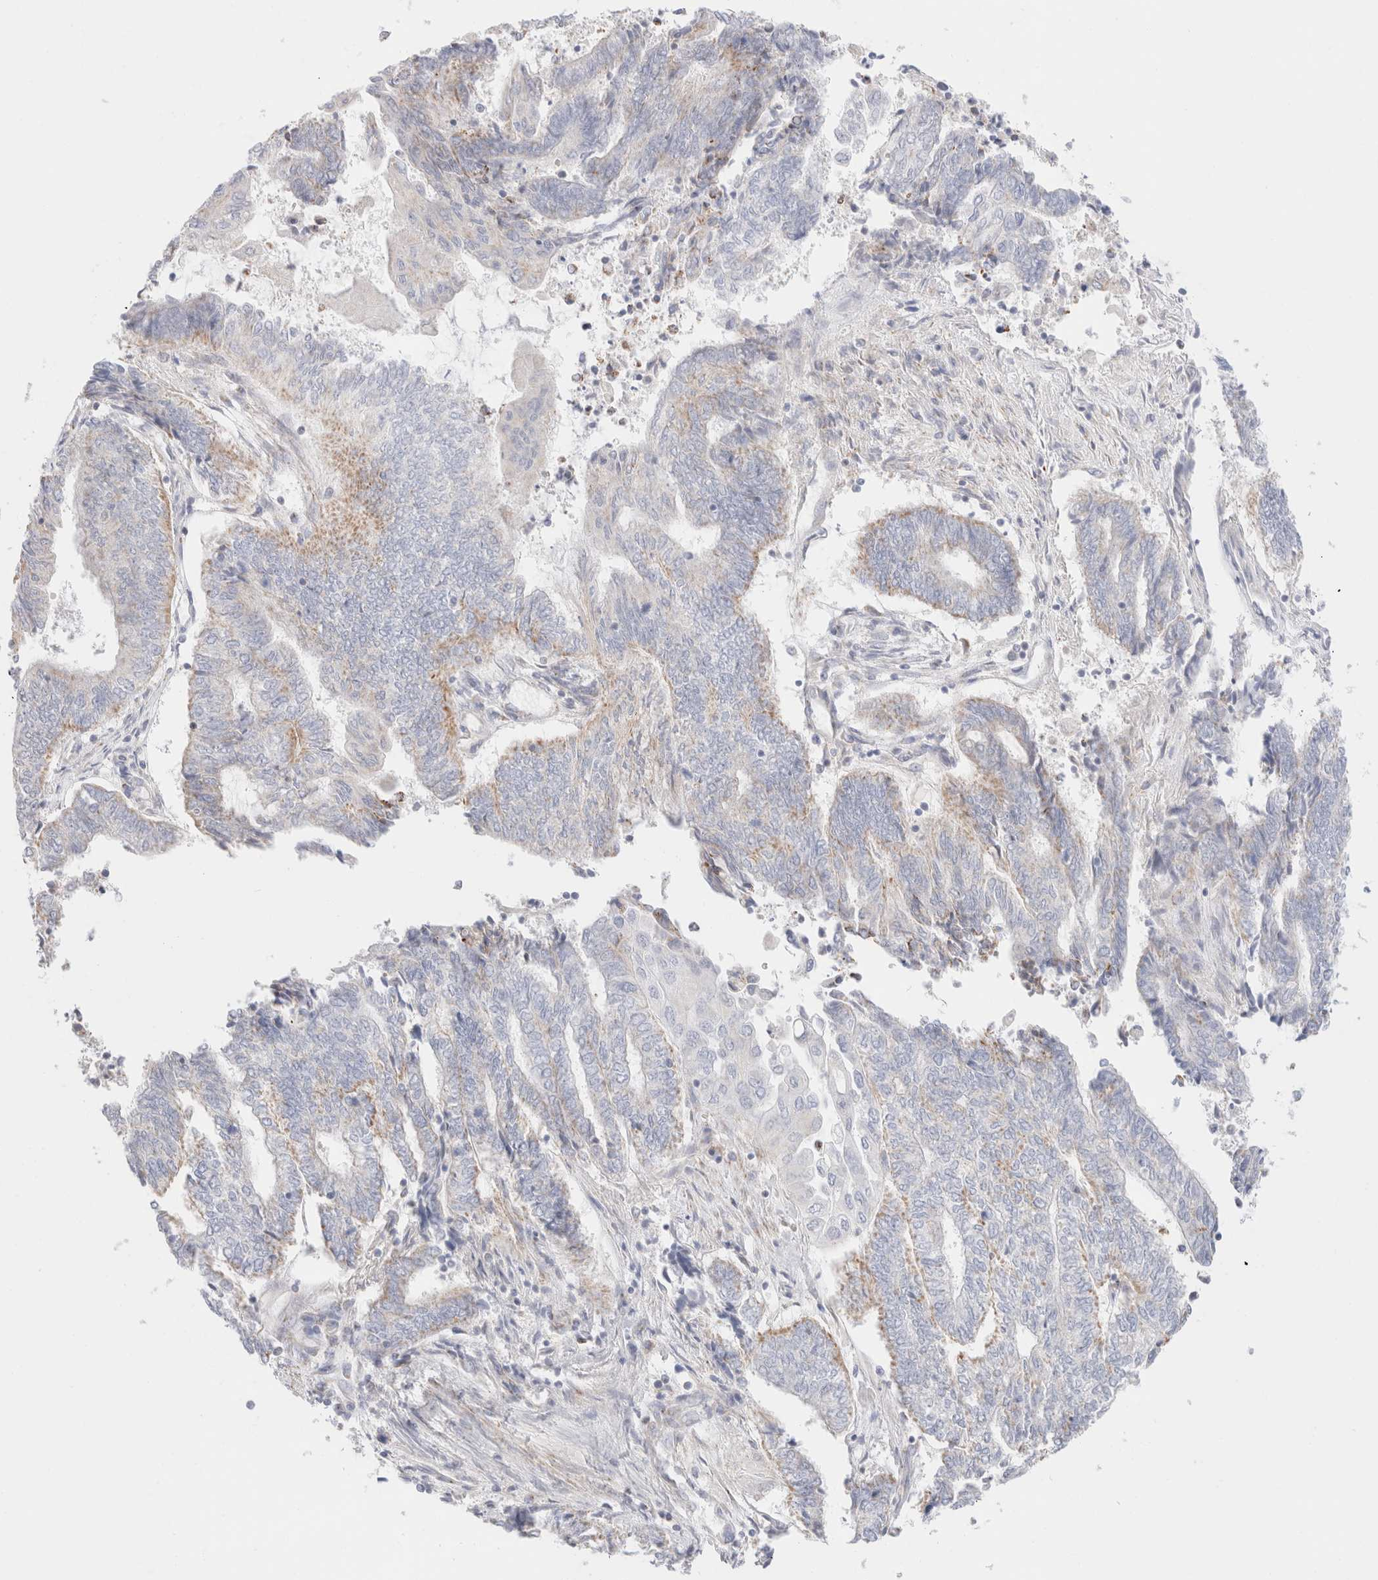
{"staining": {"intensity": "weak", "quantity": "<25%", "location": "cytoplasmic/membranous"}, "tissue": "endometrial cancer", "cell_type": "Tumor cells", "image_type": "cancer", "snomed": [{"axis": "morphology", "description": "Adenocarcinoma, NOS"}, {"axis": "topography", "description": "Uterus"}, {"axis": "topography", "description": "Endometrium"}], "caption": "An immunohistochemistry (IHC) photomicrograph of endometrial cancer (adenocarcinoma) is shown. There is no staining in tumor cells of endometrial cancer (adenocarcinoma). (DAB (3,3'-diaminobenzidine) immunohistochemistry visualized using brightfield microscopy, high magnification).", "gene": "ATP6V1C1", "patient": {"sex": "female", "age": 70}}